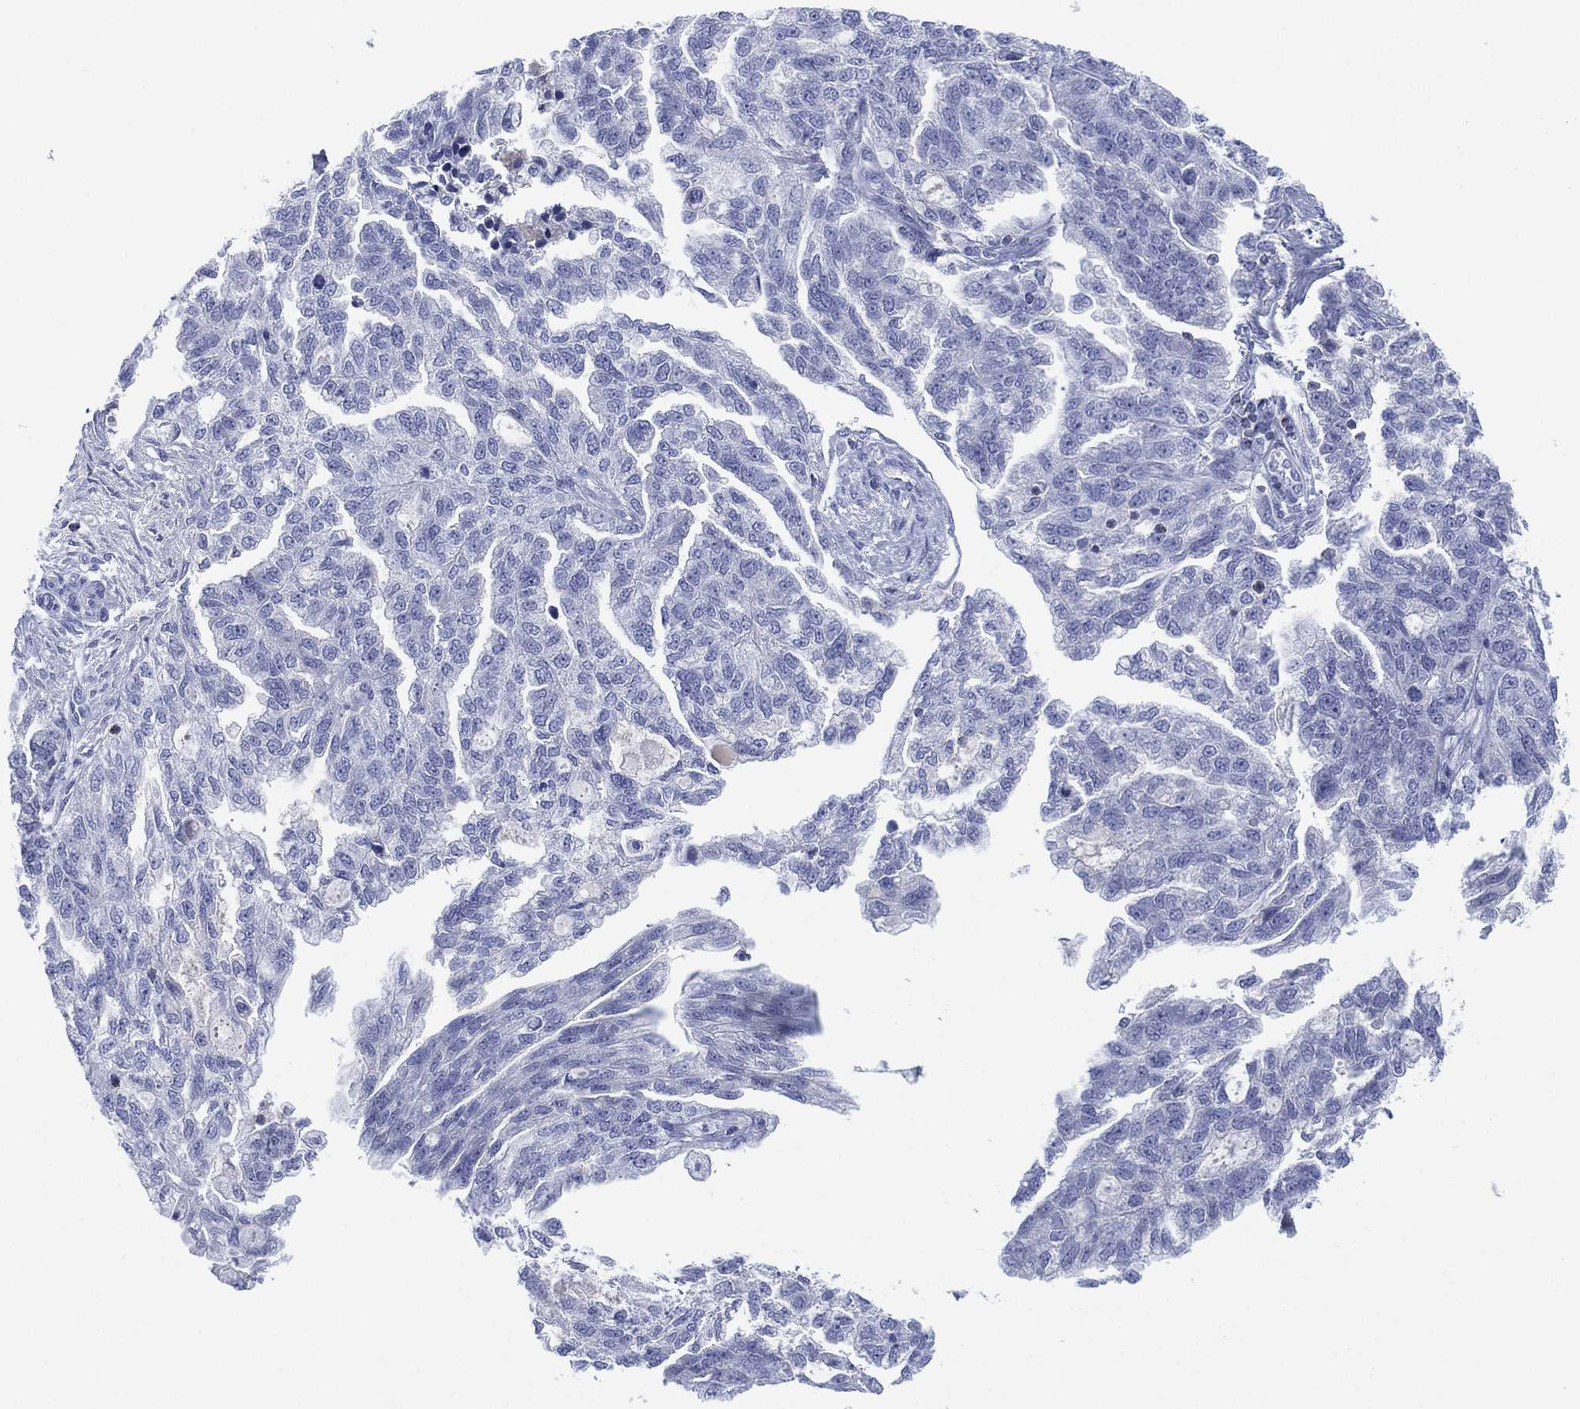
{"staining": {"intensity": "negative", "quantity": "none", "location": "none"}, "tissue": "ovarian cancer", "cell_type": "Tumor cells", "image_type": "cancer", "snomed": [{"axis": "morphology", "description": "Cystadenocarcinoma, serous, NOS"}, {"axis": "topography", "description": "Ovary"}], "caption": "An immunohistochemistry histopathology image of ovarian cancer (serous cystadenocarcinoma) is shown. There is no staining in tumor cells of ovarian cancer (serous cystadenocarcinoma).", "gene": "SEPTIN1", "patient": {"sex": "female", "age": 51}}